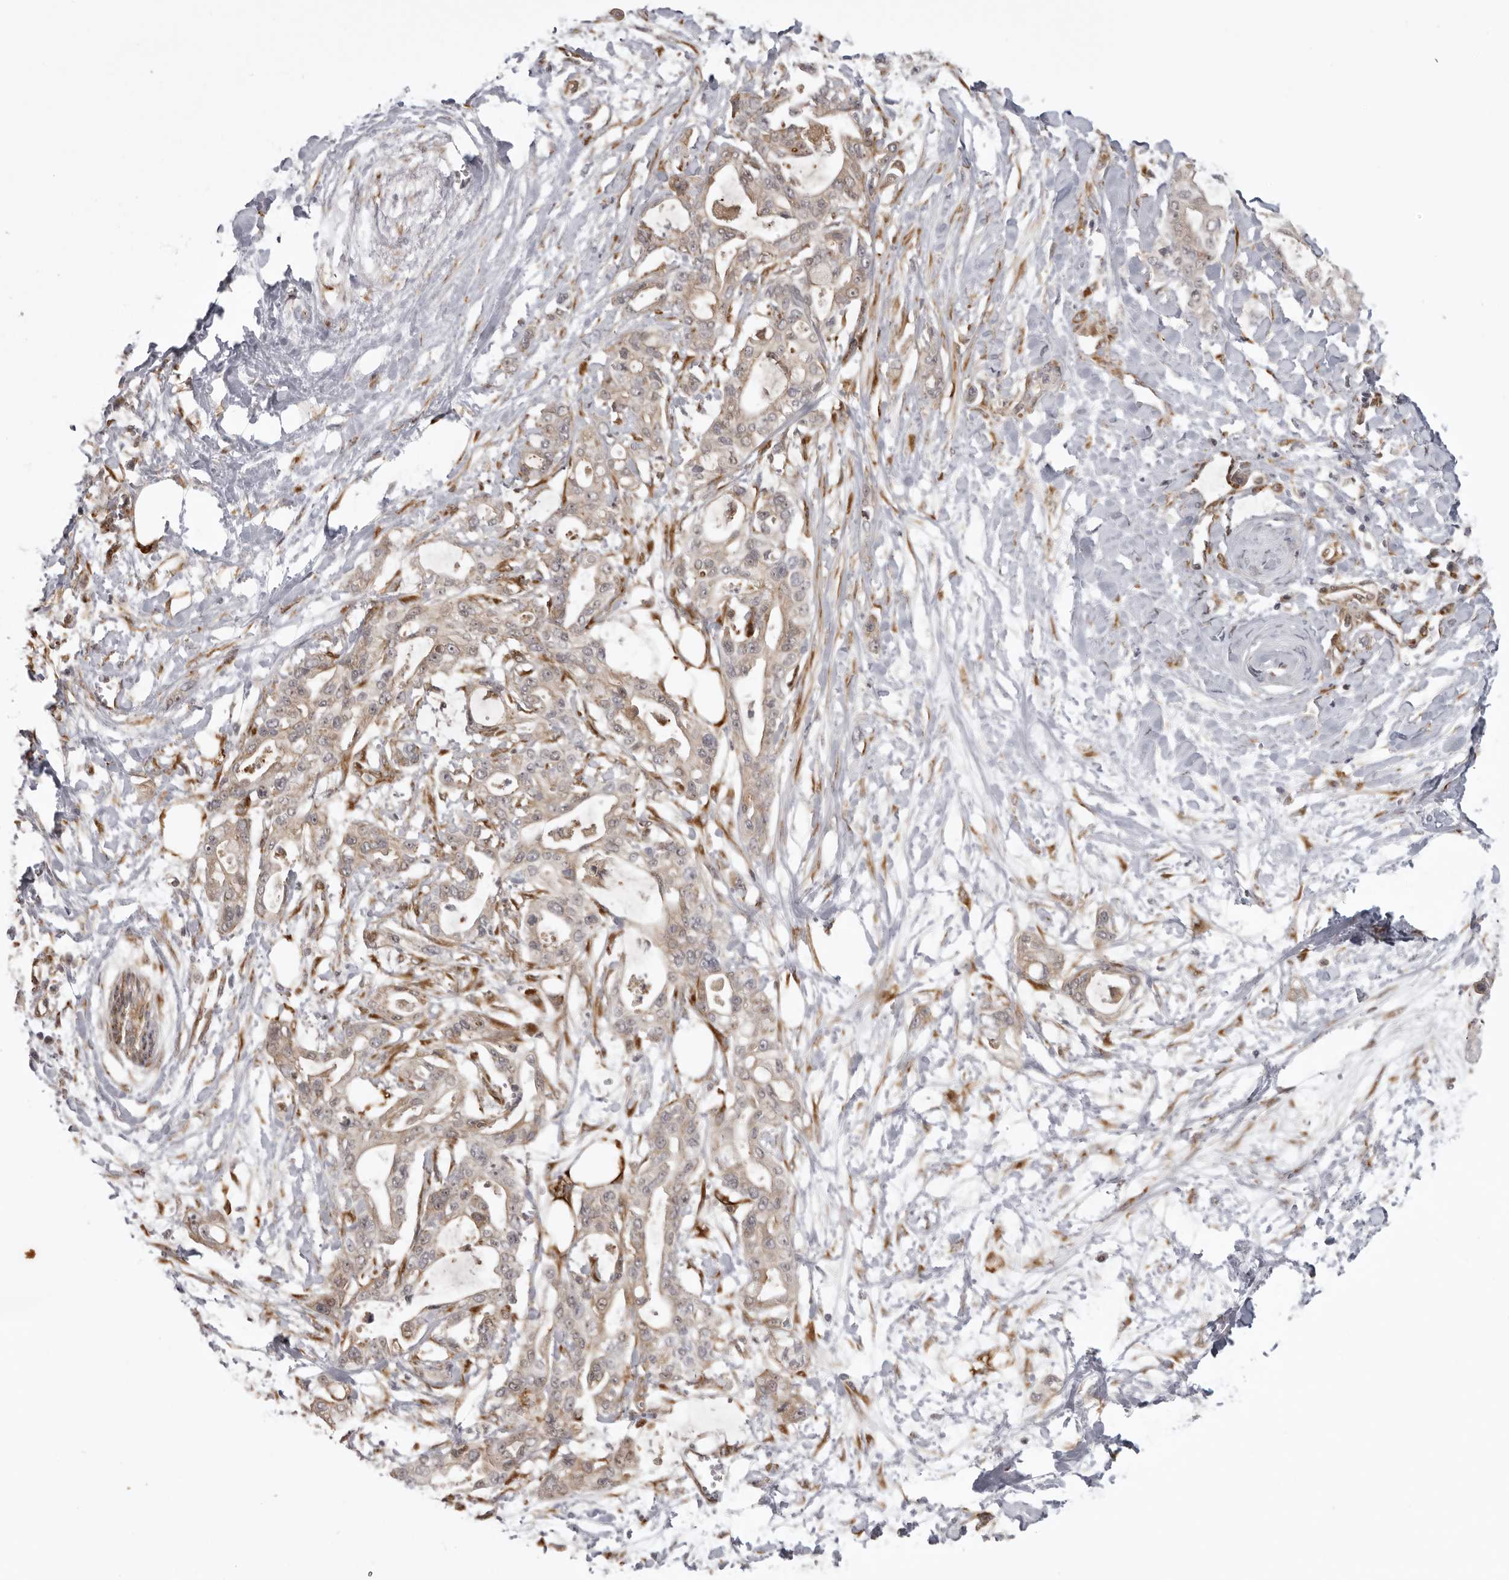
{"staining": {"intensity": "weak", "quantity": ">75%", "location": "cytoplasmic/membranous"}, "tissue": "pancreatic cancer", "cell_type": "Tumor cells", "image_type": "cancer", "snomed": [{"axis": "morphology", "description": "Adenocarcinoma, NOS"}, {"axis": "topography", "description": "Pancreas"}], "caption": "Pancreatic adenocarcinoma stained with immunohistochemistry displays weak cytoplasmic/membranous staining in about >75% of tumor cells. (brown staining indicates protein expression, while blue staining denotes nuclei).", "gene": "DNAH14", "patient": {"sex": "male", "age": 68}}